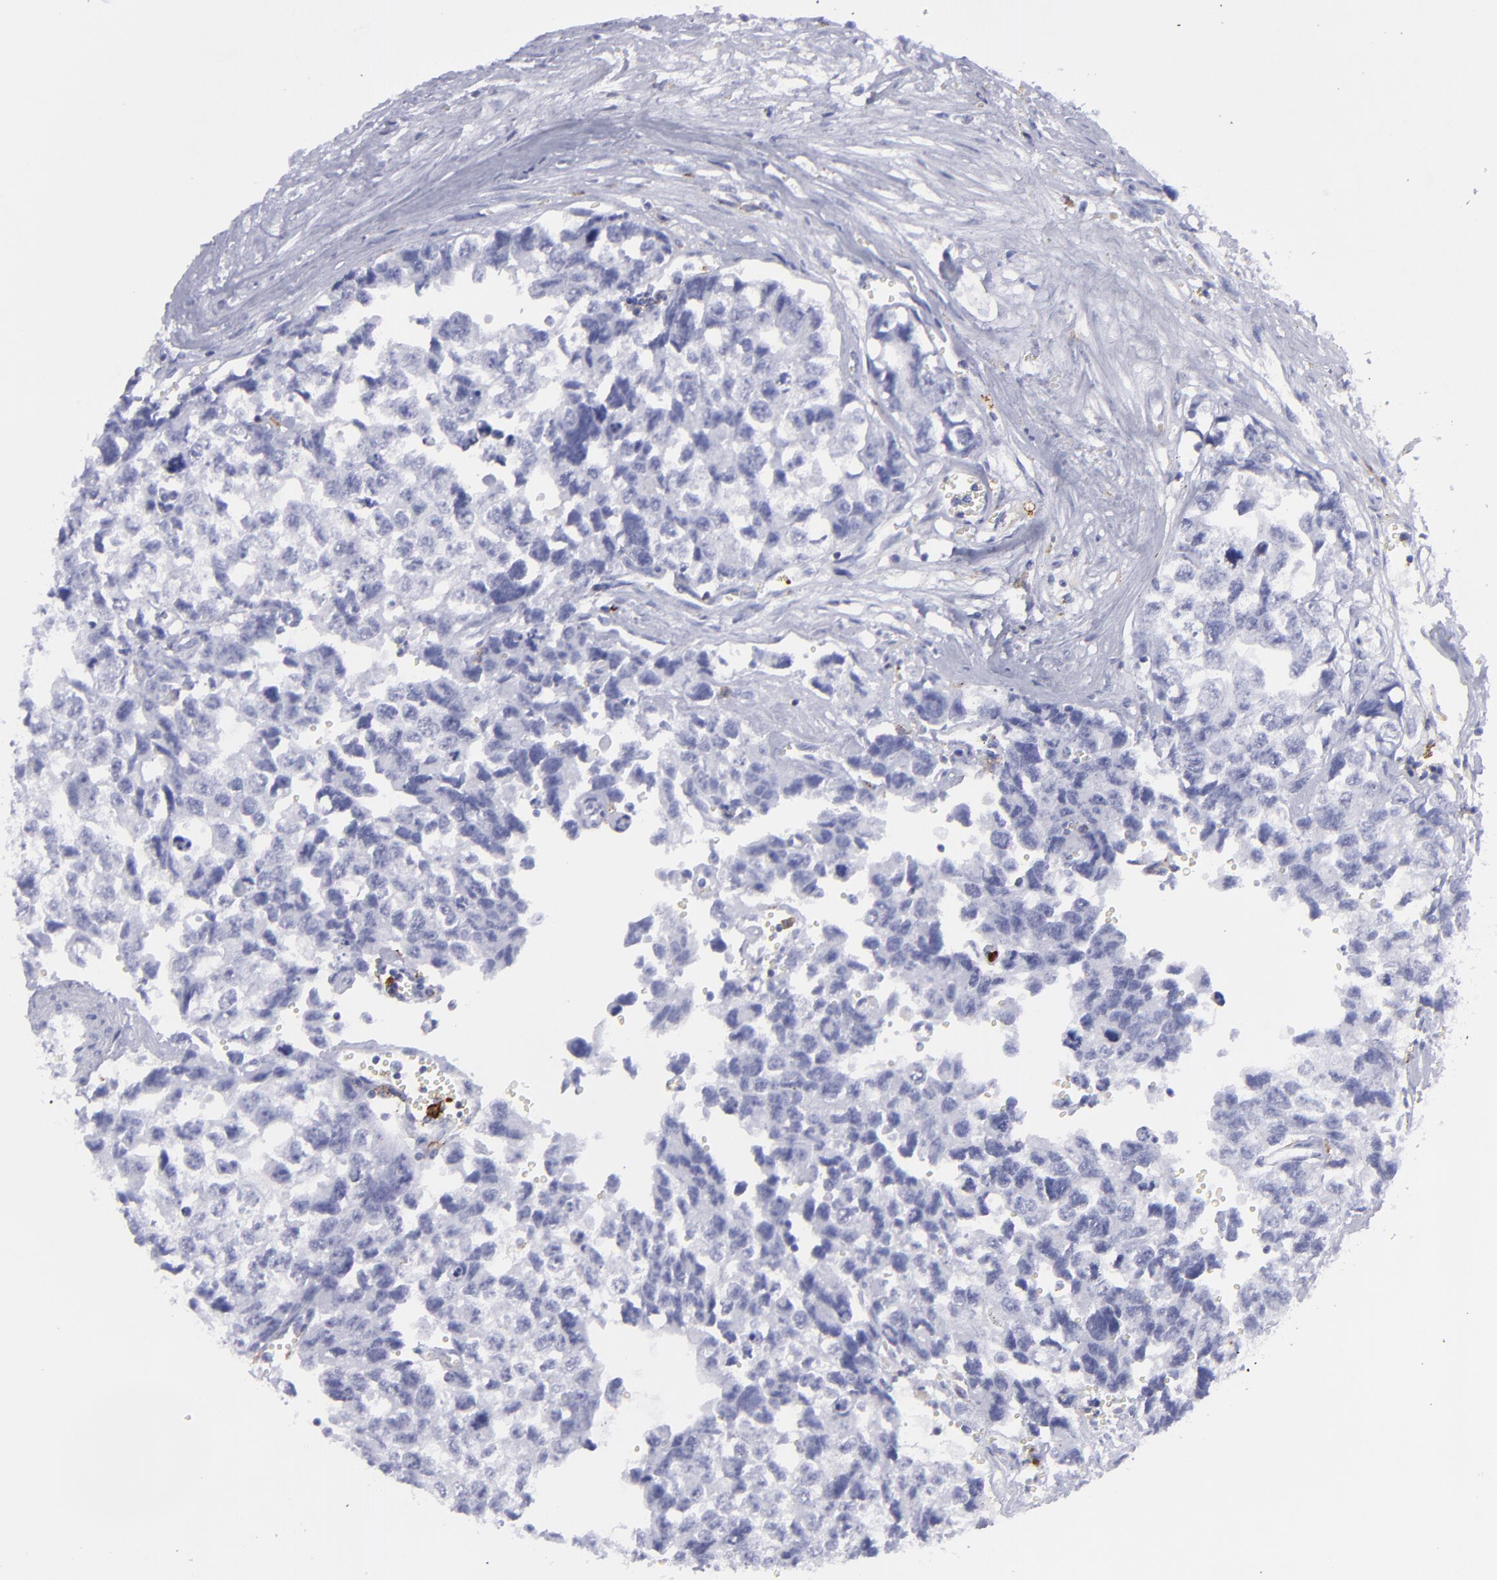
{"staining": {"intensity": "negative", "quantity": "none", "location": "none"}, "tissue": "testis cancer", "cell_type": "Tumor cells", "image_type": "cancer", "snomed": [{"axis": "morphology", "description": "Carcinoma, Embryonal, NOS"}, {"axis": "topography", "description": "Testis"}], "caption": "The histopathology image reveals no staining of tumor cells in testis embryonal carcinoma.", "gene": "SELPLG", "patient": {"sex": "male", "age": 31}}